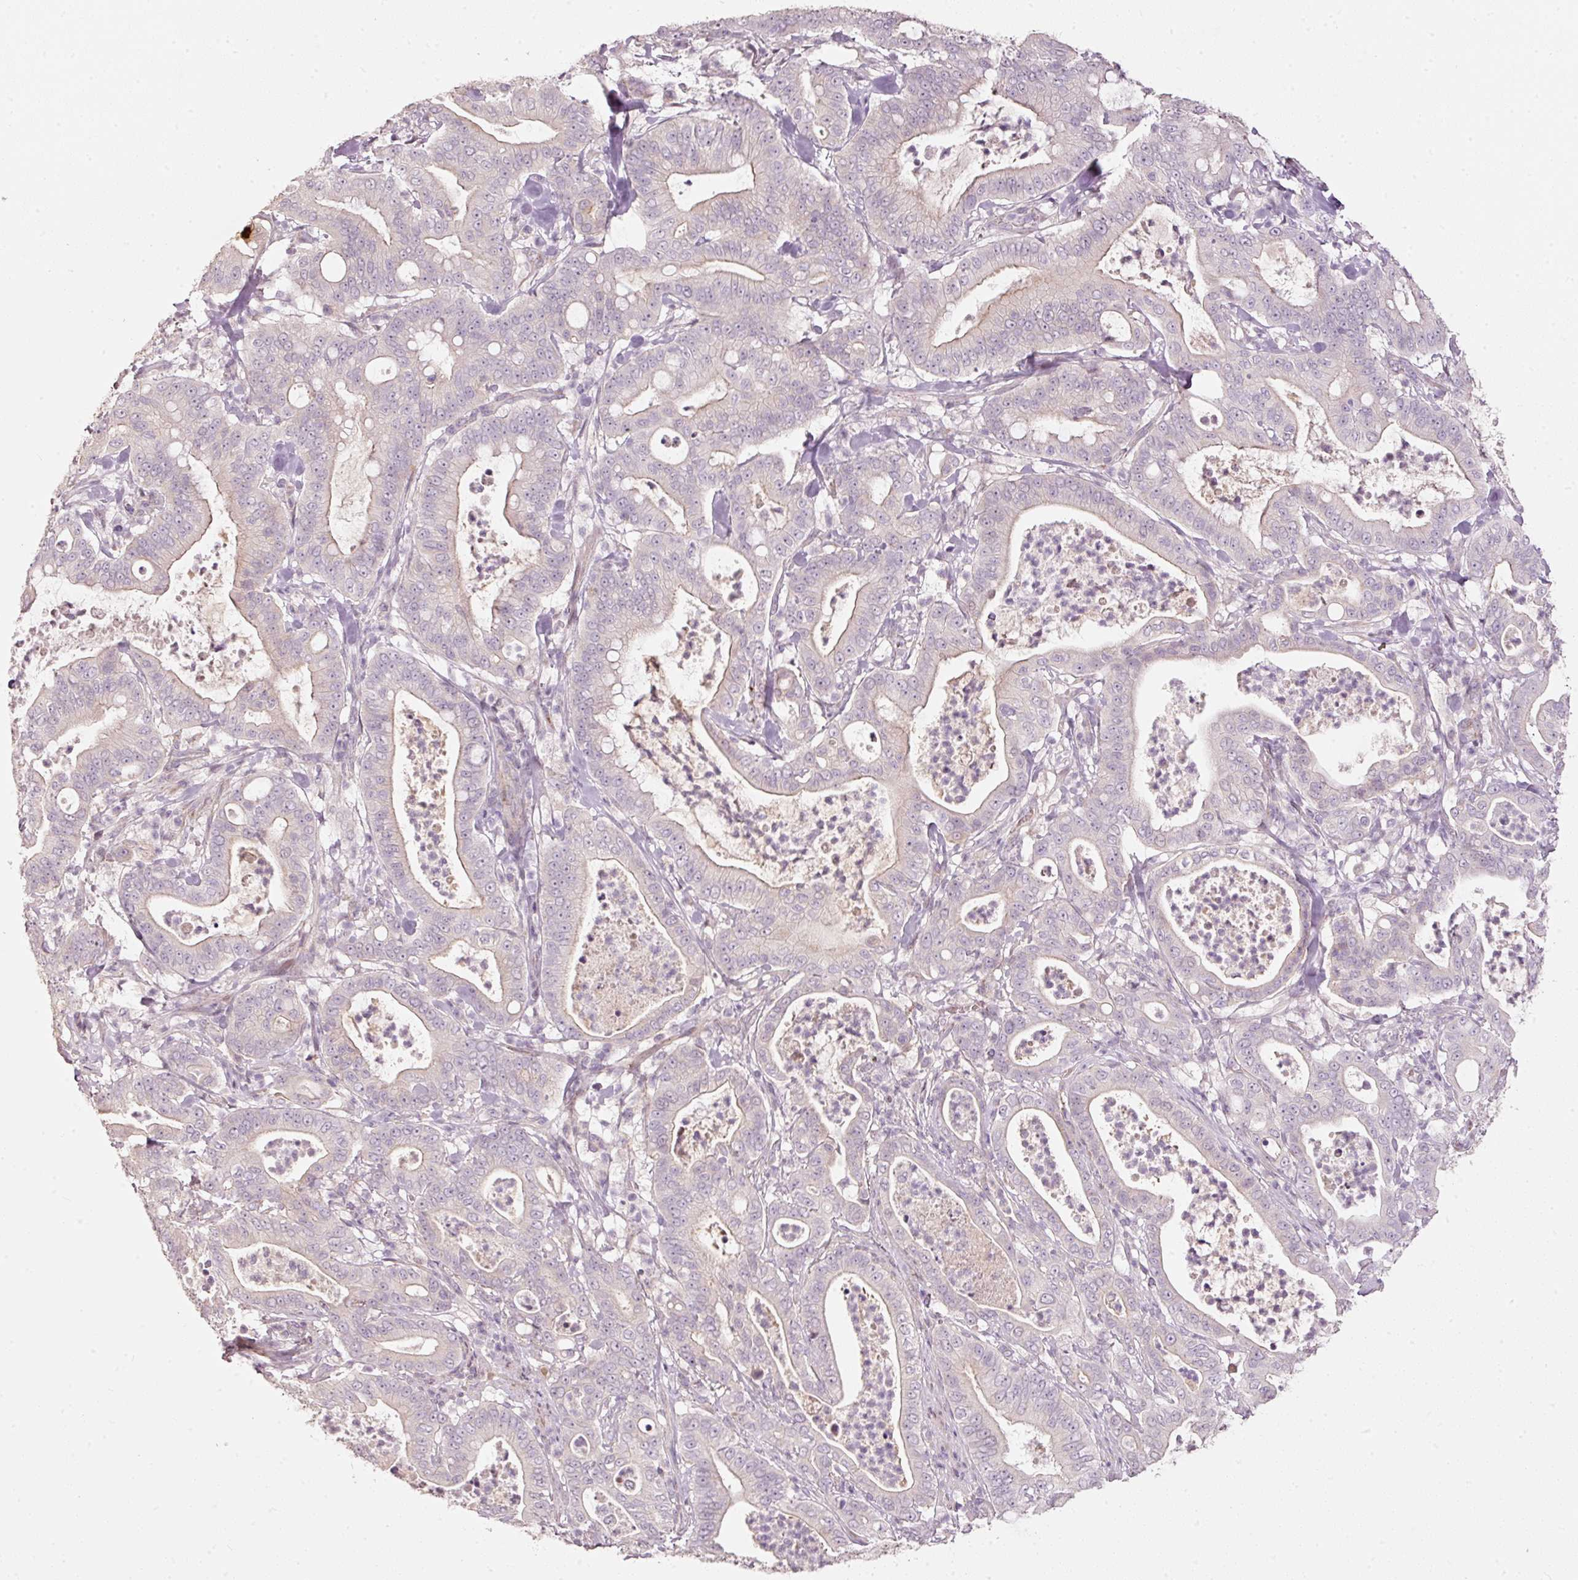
{"staining": {"intensity": "weak", "quantity": "<25%", "location": "cytoplasmic/membranous"}, "tissue": "pancreatic cancer", "cell_type": "Tumor cells", "image_type": "cancer", "snomed": [{"axis": "morphology", "description": "Adenocarcinoma, NOS"}, {"axis": "topography", "description": "Pancreas"}], "caption": "Histopathology image shows no significant protein positivity in tumor cells of adenocarcinoma (pancreatic). (DAB immunohistochemistry (IHC) visualized using brightfield microscopy, high magnification).", "gene": "TOB2", "patient": {"sex": "male", "age": 71}}